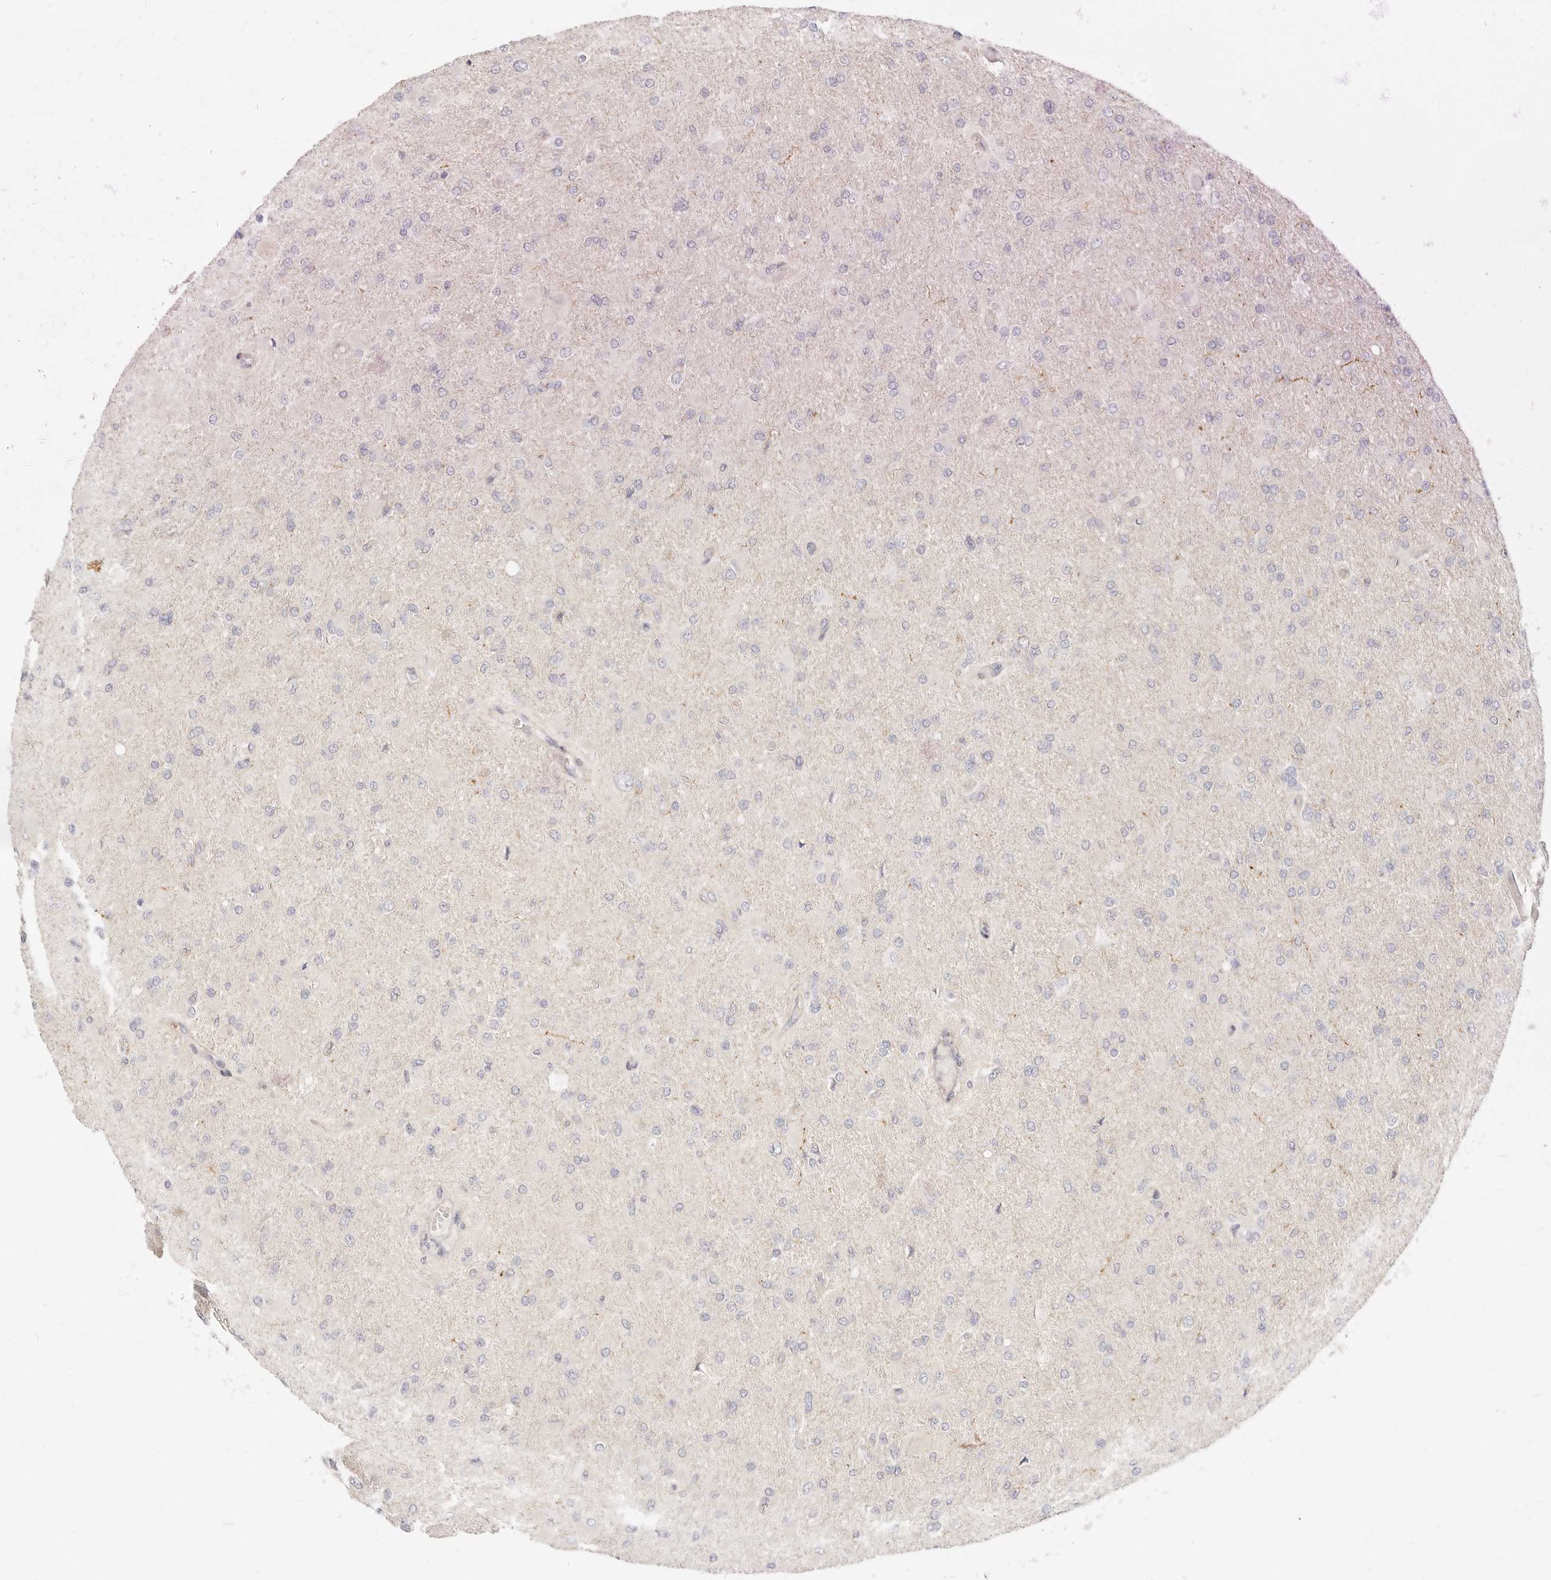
{"staining": {"intensity": "negative", "quantity": "none", "location": "none"}, "tissue": "glioma", "cell_type": "Tumor cells", "image_type": "cancer", "snomed": [{"axis": "morphology", "description": "Glioma, malignant, High grade"}, {"axis": "topography", "description": "Cerebral cortex"}], "caption": "Image shows no significant protein positivity in tumor cells of malignant glioma (high-grade).", "gene": "UBXN10", "patient": {"sex": "female", "age": 36}}